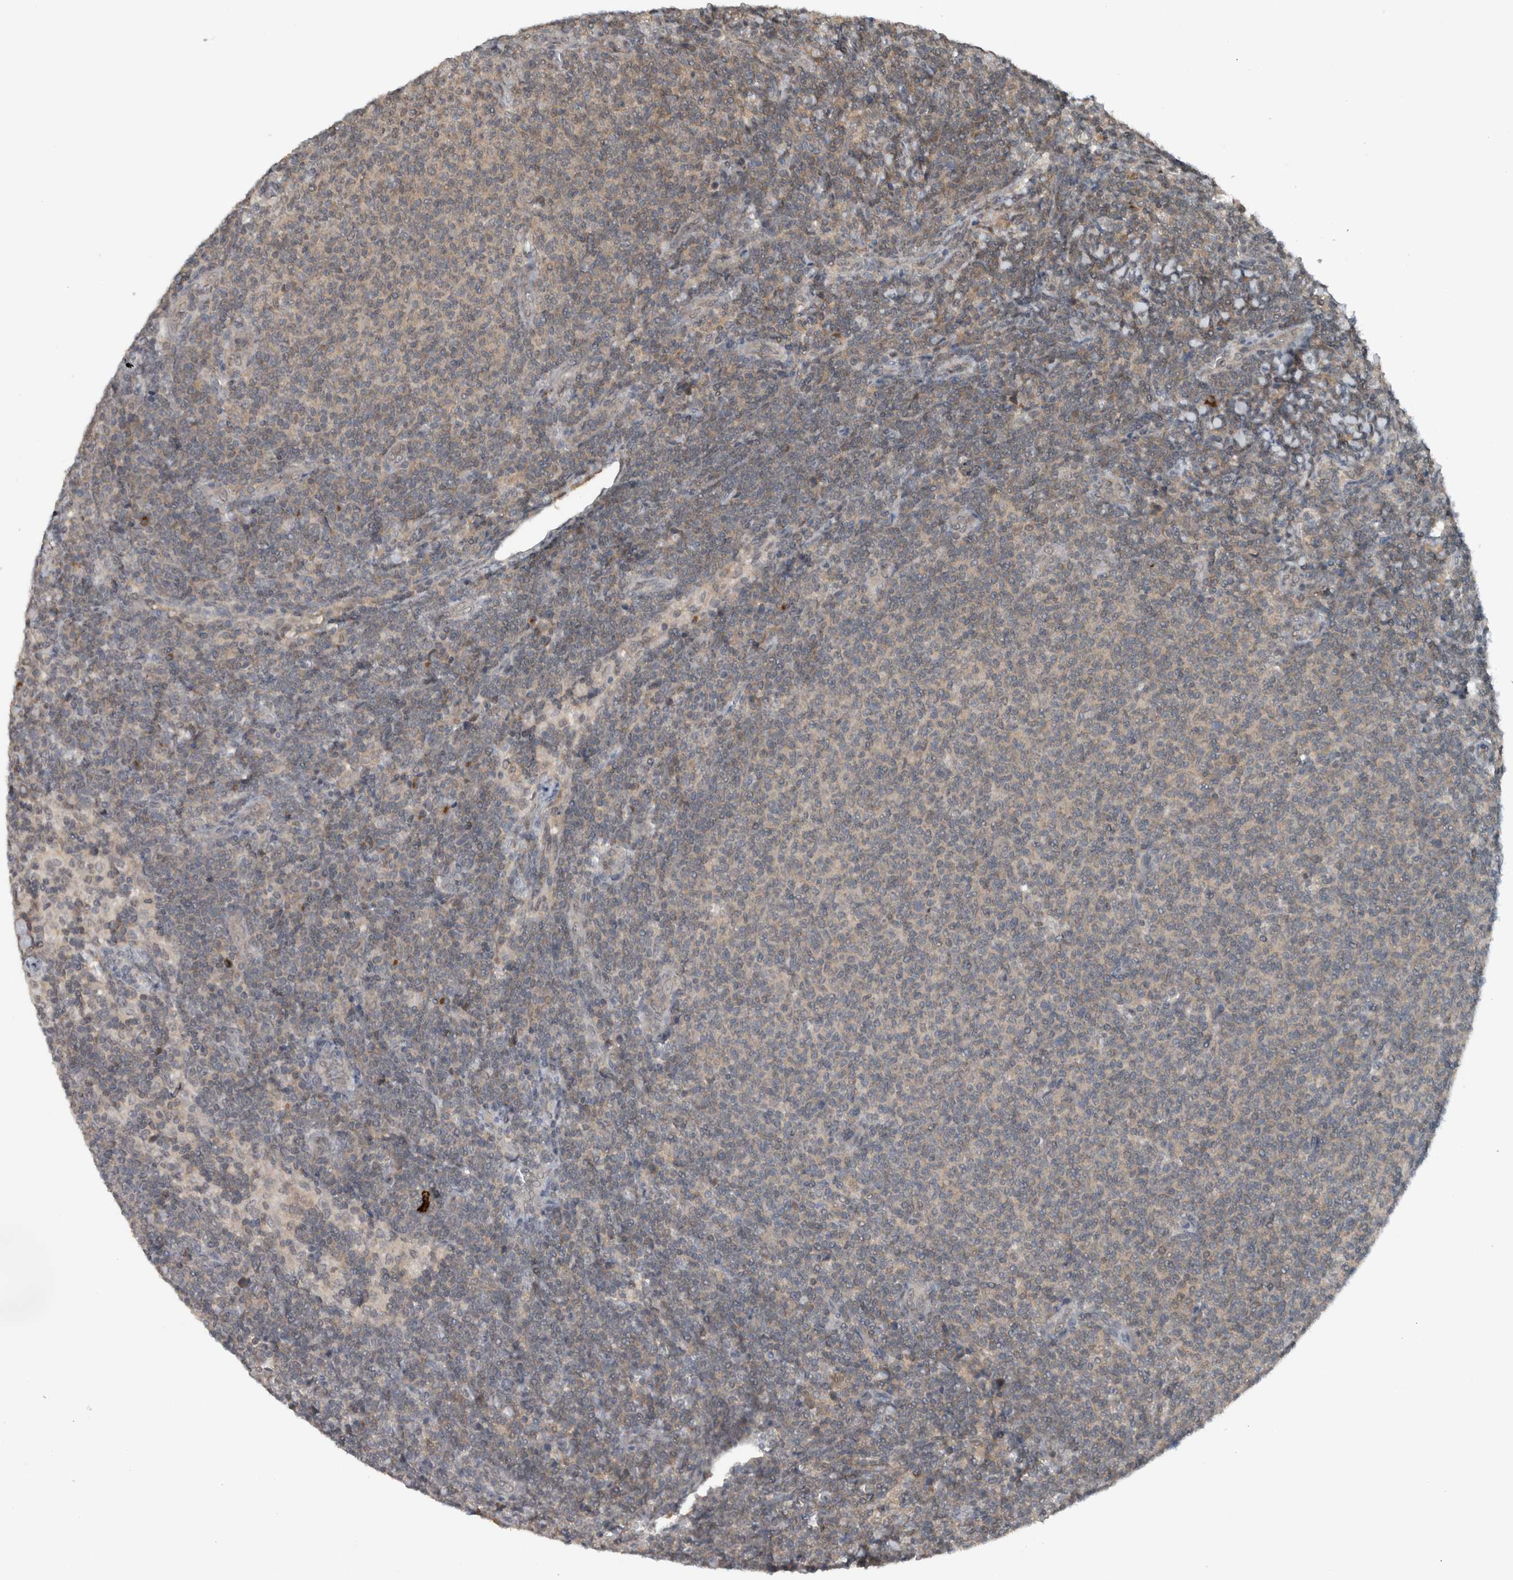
{"staining": {"intensity": "weak", "quantity": "25%-75%", "location": "cytoplasmic/membranous"}, "tissue": "lymphoma", "cell_type": "Tumor cells", "image_type": "cancer", "snomed": [{"axis": "morphology", "description": "Malignant lymphoma, non-Hodgkin's type, Low grade"}, {"axis": "topography", "description": "Lymph node"}], "caption": "Malignant lymphoma, non-Hodgkin's type (low-grade) stained for a protein (brown) displays weak cytoplasmic/membranous positive positivity in approximately 25%-75% of tumor cells.", "gene": "SPAG7", "patient": {"sex": "male", "age": 66}}